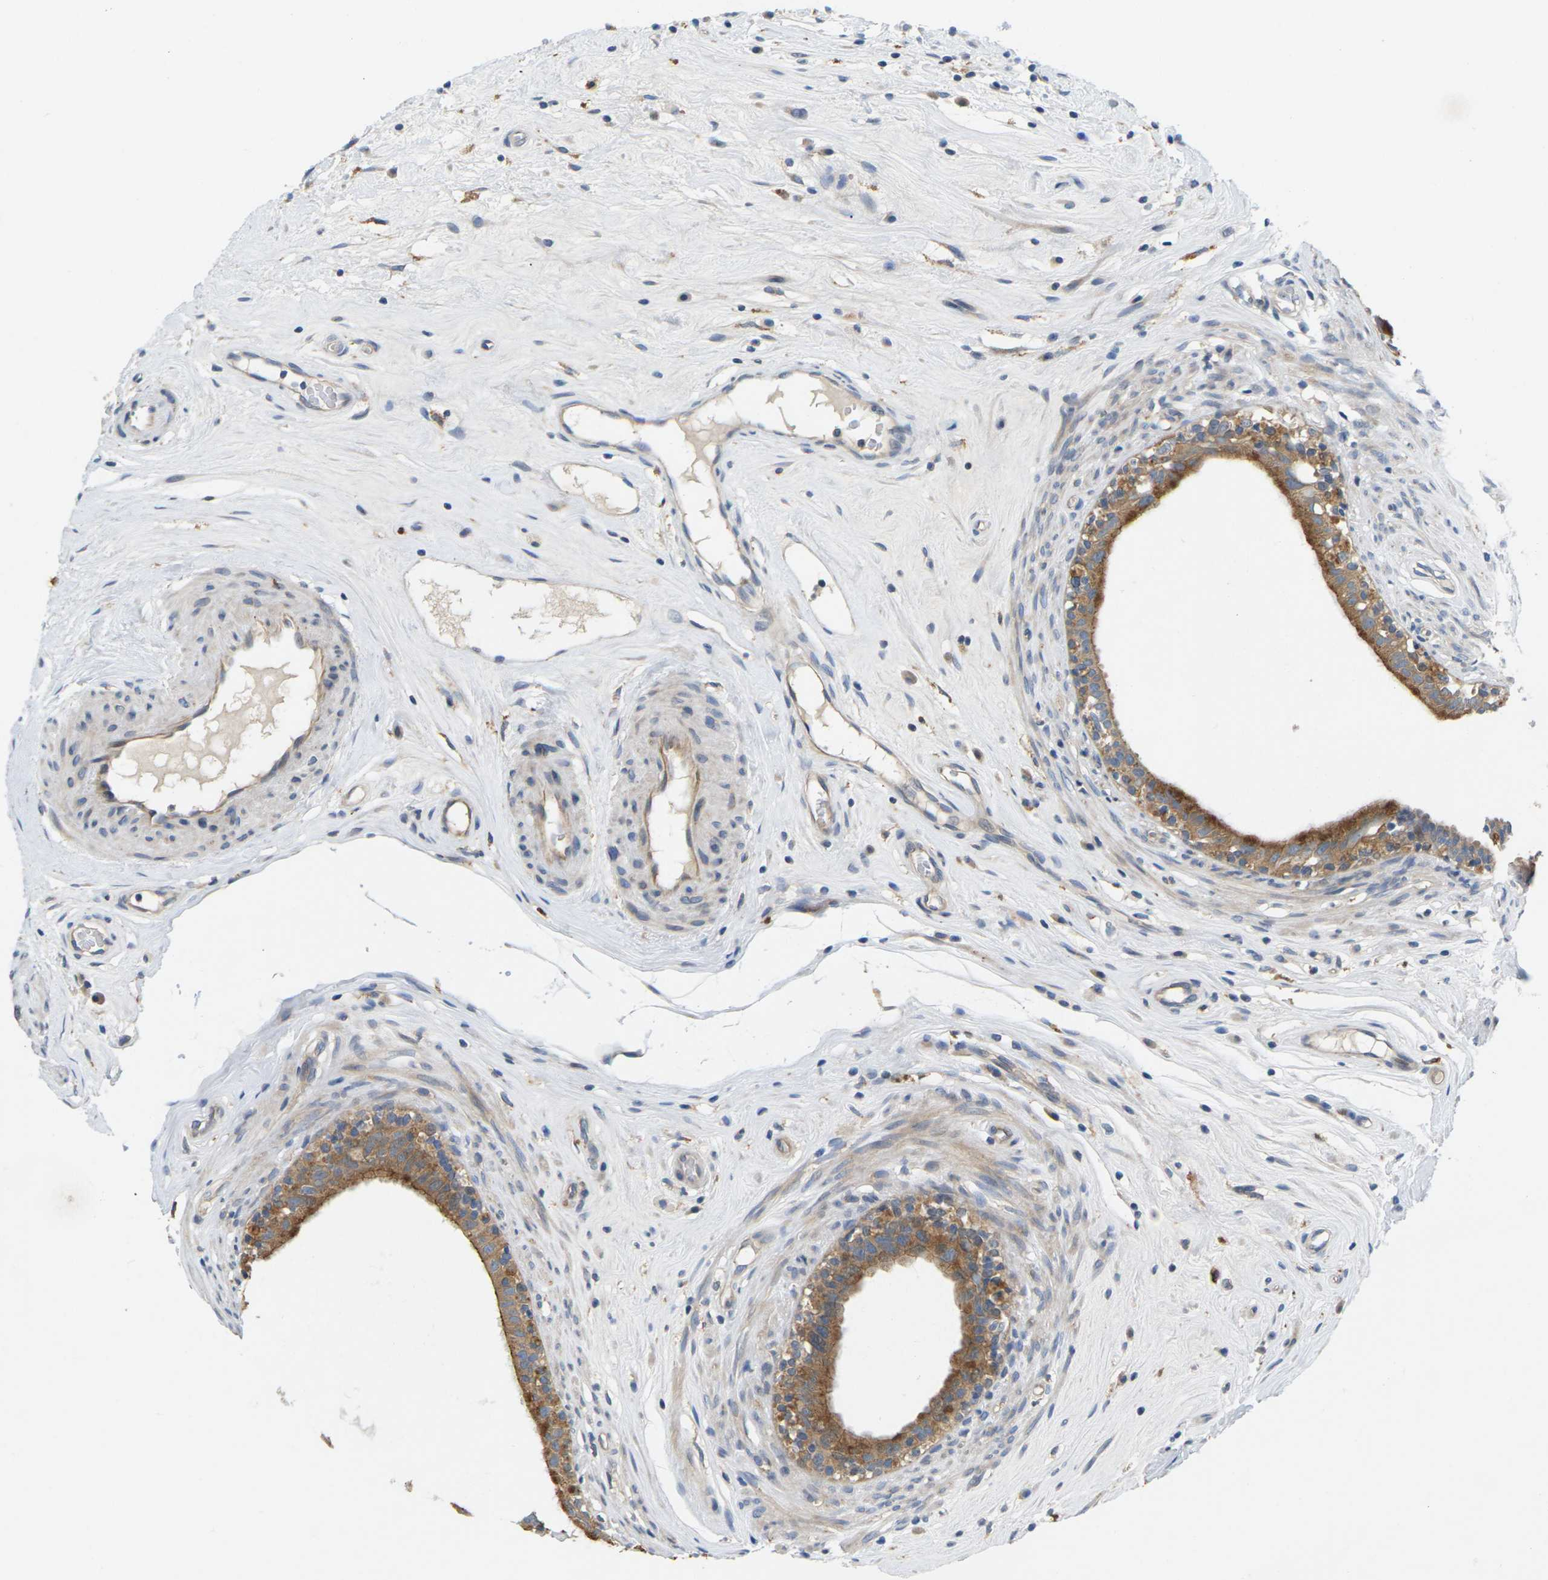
{"staining": {"intensity": "moderate", "quantity": ">75%", "location": "cytoplasmic/membranous"}, "tissue": "epididymis", "cell_type": "Glandular cells", "image_type": "normal", "snomed": [{"axis": "morphology", "description": "Normal tissue, NOS"}, {"axis": "morphology", "description": "Inflammation, NOS"}, {"axis": "topography", "description": "Epididymis"}], "caption": "A medium amount of moderate cytoplasmic/membranous staining is appreciated in approximately >75% of glandular cells in benign epididymis.", "gene": "SCNN1A", "patient": {"sex": "male", "age": 84}}